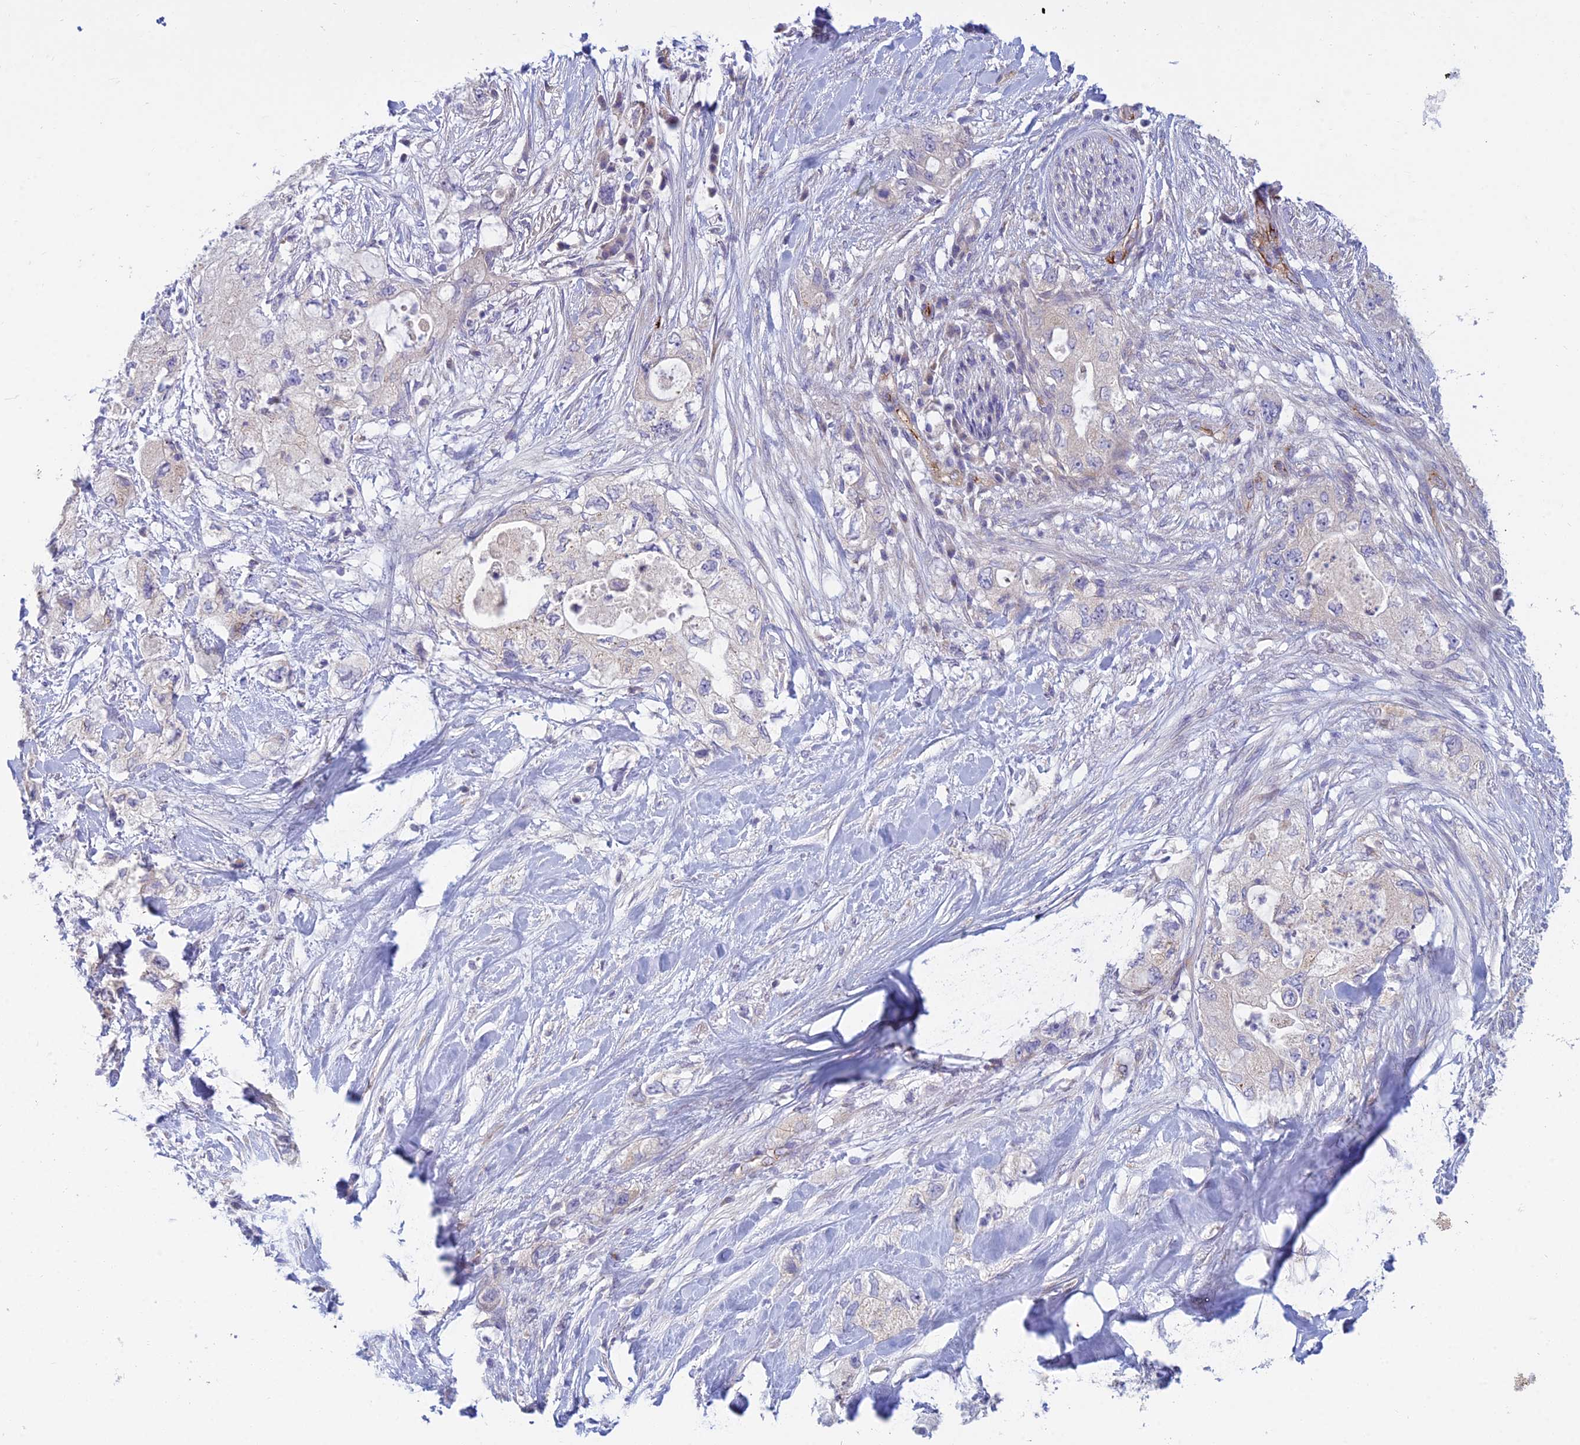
{"staining": {"intensity": "negative", "quantity": "none", "location": "none"}, "tissue": "pancreatic cancer", "cell_type": "Tumor cells", "image_type": "cancer", "snomed": [{"axis": "morphology", "description": "Adenocarcinoma, NOS"}, {"axis": "topography", "description": "Pancreas"}], "caption": "Tumor cells are negative for protein expression in human adenocarcinoma (pancreatic).", "gene": "DUS2", "patient": {"sex": "female", "age": 73}}